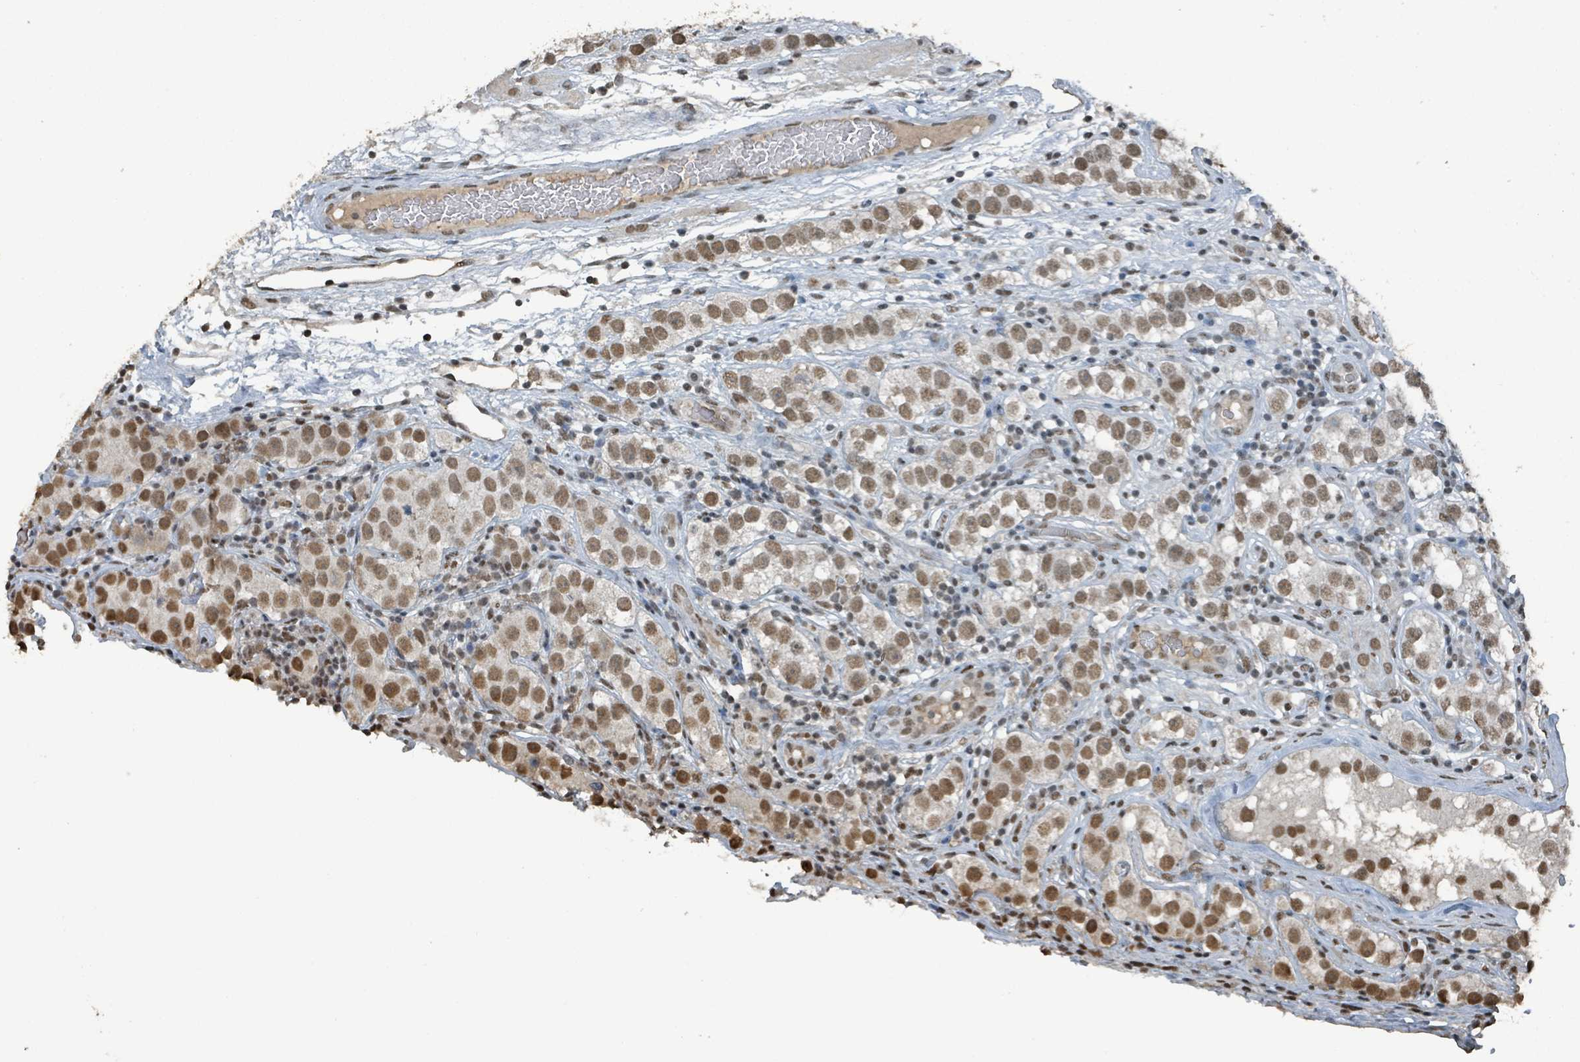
{"staining": {"intensity": "moderate", "quantity": ">75%", "location": "nuclear"}, "tissue": "testis cancer", "cell_type": "Tumor cells", "image_type": "cancer", "snomed": [{"axis": "morphology", "description": "Seminoma, NOS"}, {"axis": "topography", "description": "Testis"}], "caption": "Brown immunohistochemical staining in human testis cancer demonstrates moderate nuclear positivity in approximately >75% of tumor cells.", "gene": "PHIP", "patient": {"sex": "male", "age": 28}}